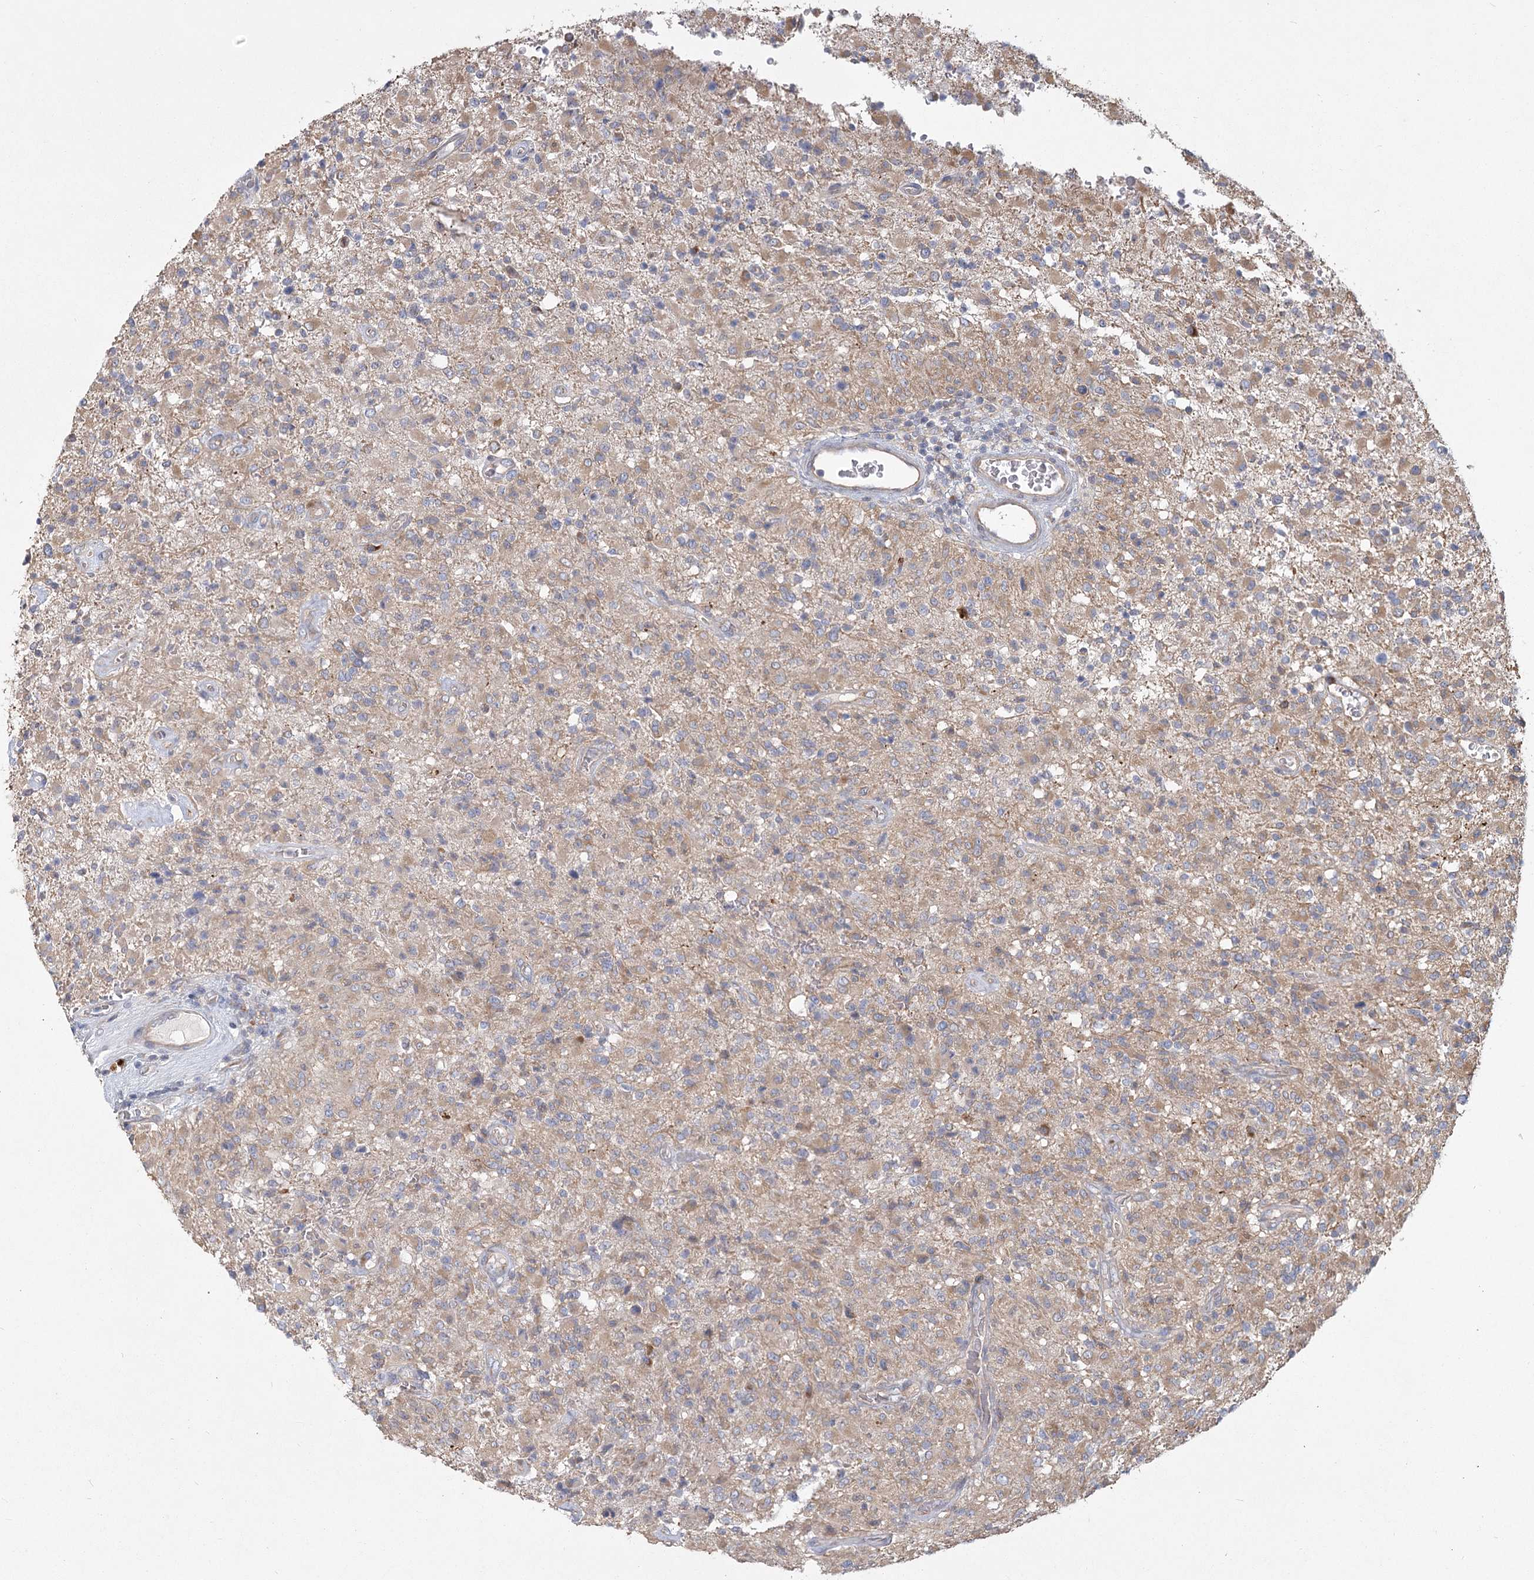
{"staining": {"intensity": "weak", "quantity": ">75%", "location": "cytoplasmic/membranous"}, "tissue": "glioma", "cell_type": "Tumor cells", "image_type": "cancer", "snomed": [{"axis": "morphology", "description": "Glioma, malignant, High grade"}, {"axis": "topography", "description": "Brain"}], "caption": "DAB immunohistochemical staining of human malignant high-grade glioma demonstrates weak cytoplasmic/membranous protein positivity in about >75% of tumor cells.", "gene": "CNTLN", "patient": {"sex": "female", "age": 57}}